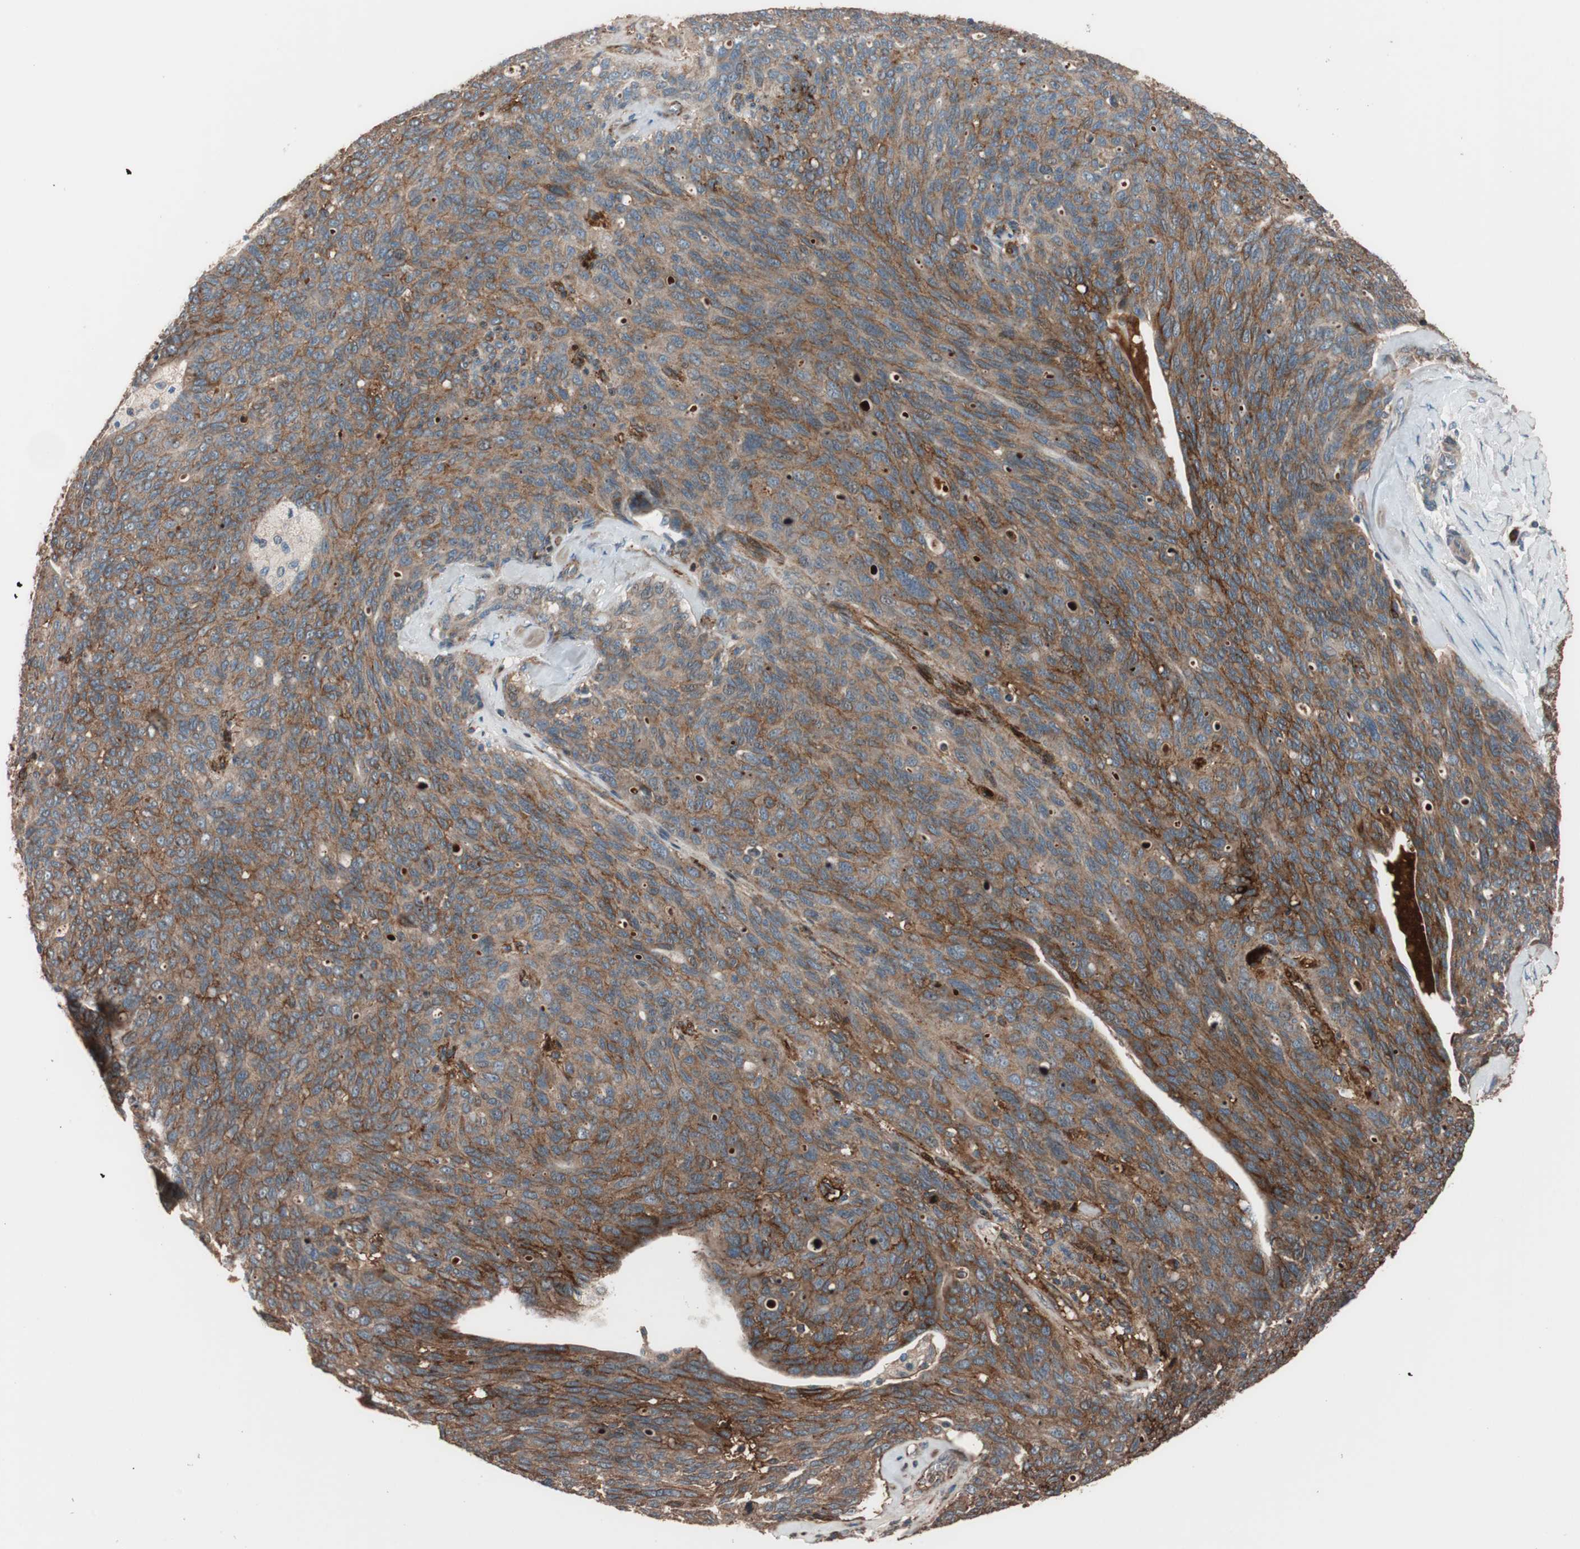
{"staining": {"intensity": "strong", "quantity": ">75%", "location": "cytoplasmic/membranous"}, "tissue": "ovarian cancer", "cell_type": "Tumor cells", "image_type": "cancer", "snomed": [{"axis": "morphology", "description": "Carcinoma, endometroid"}, {"axis": "topography", "description": "Ovary"}], "caption": "Protein expression by immunohistochemistry demonstrates strong cytoplasmic/membranous positivity in approximately >75% of tumor cells in ovarian endometroid carcinoma. The staining was performed using DAB to visualize the protein expression in brown, while the nuclei were stained in blue with hematoxylin (Magnification: 20x).", "gene": "SDC4", "patient": {"sex": "female", "age": 60}}